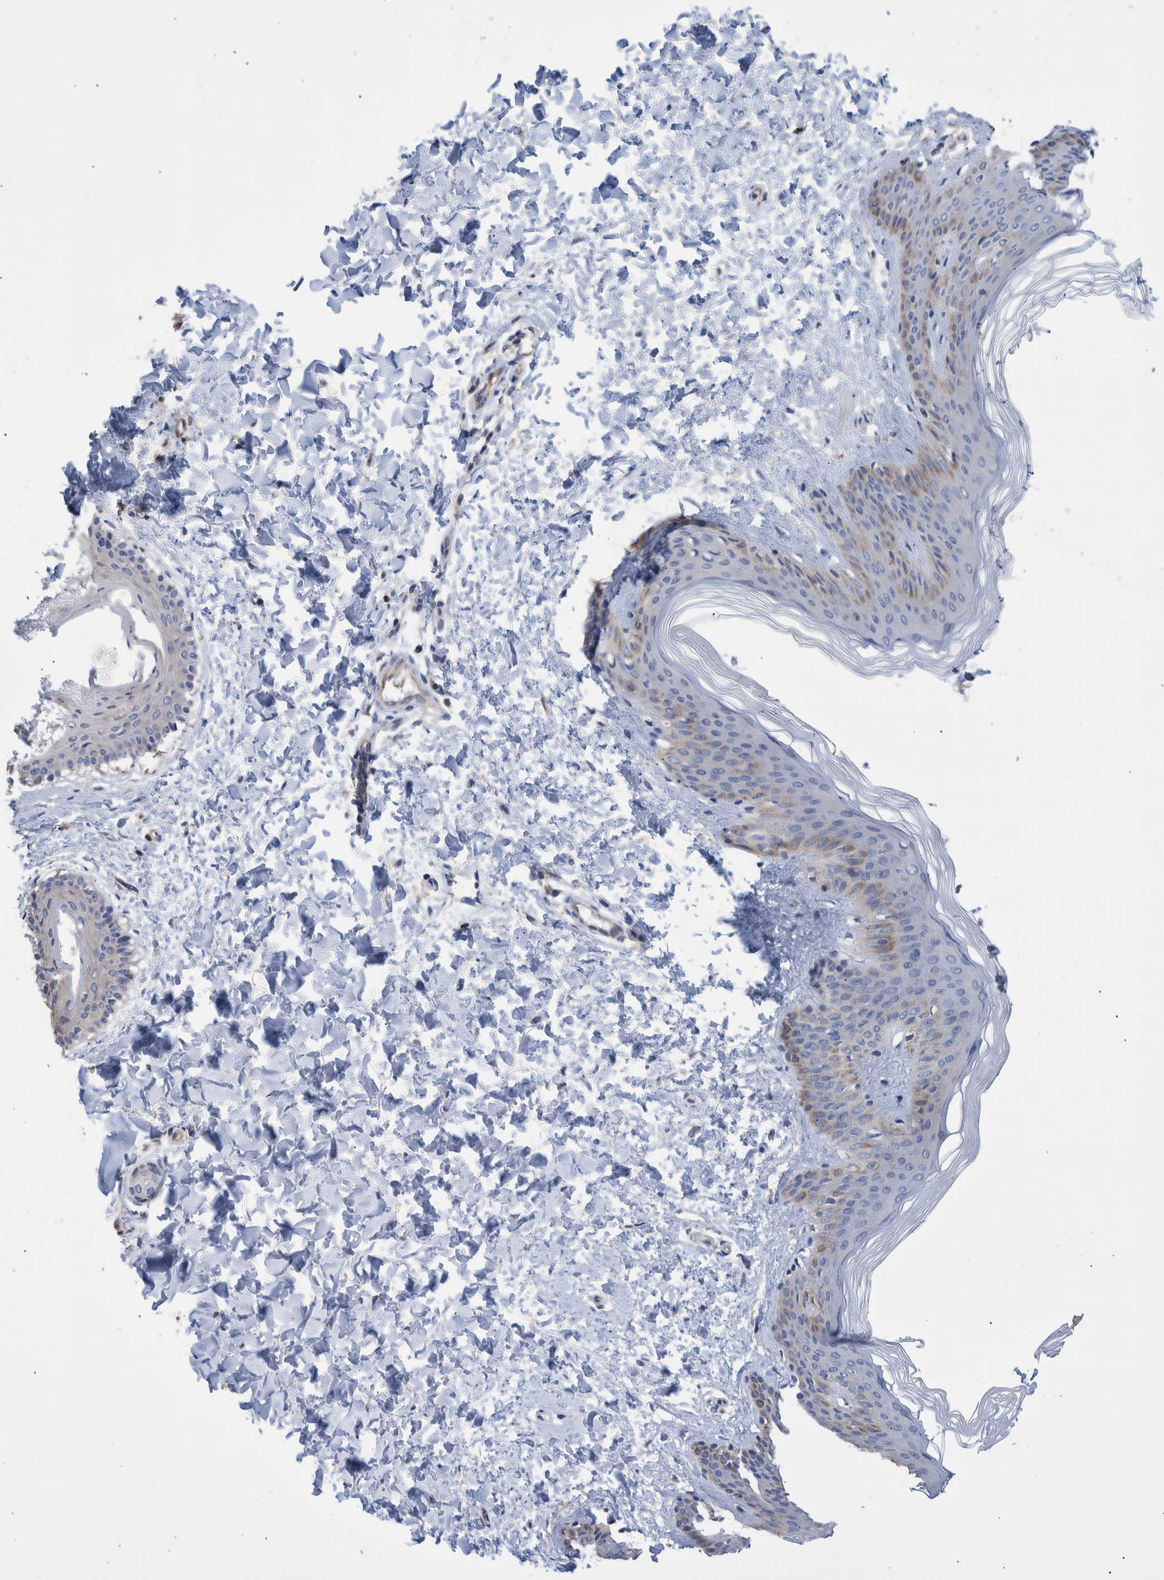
{"staining": {"intensity": "weak", "quantity": "25%-75%", "location": "cytoplasmic/membranous"}, "tissue": "skin", "cell_type": "Fibroblasts", "image_type": "normal", "snomed": [{"axis": "morphology", "description": "Normal tissue, NOS"}, {"axis": "morphology", "description": "Neoplasm, benign, NOS"}, {"axis": "topography", "description": "Skin"}, {"axis": "topography", "description": "Soft tissue"}], "caption": "Approximately 25%-75% of fibroblasts in unremarkable human skin exhibit weak cytoplasmic/membranous protein expression as visualized by brown immunohistochemical staining.", "gene": "PPP3CC", "patient": {"sex": "male", "age": 26}}